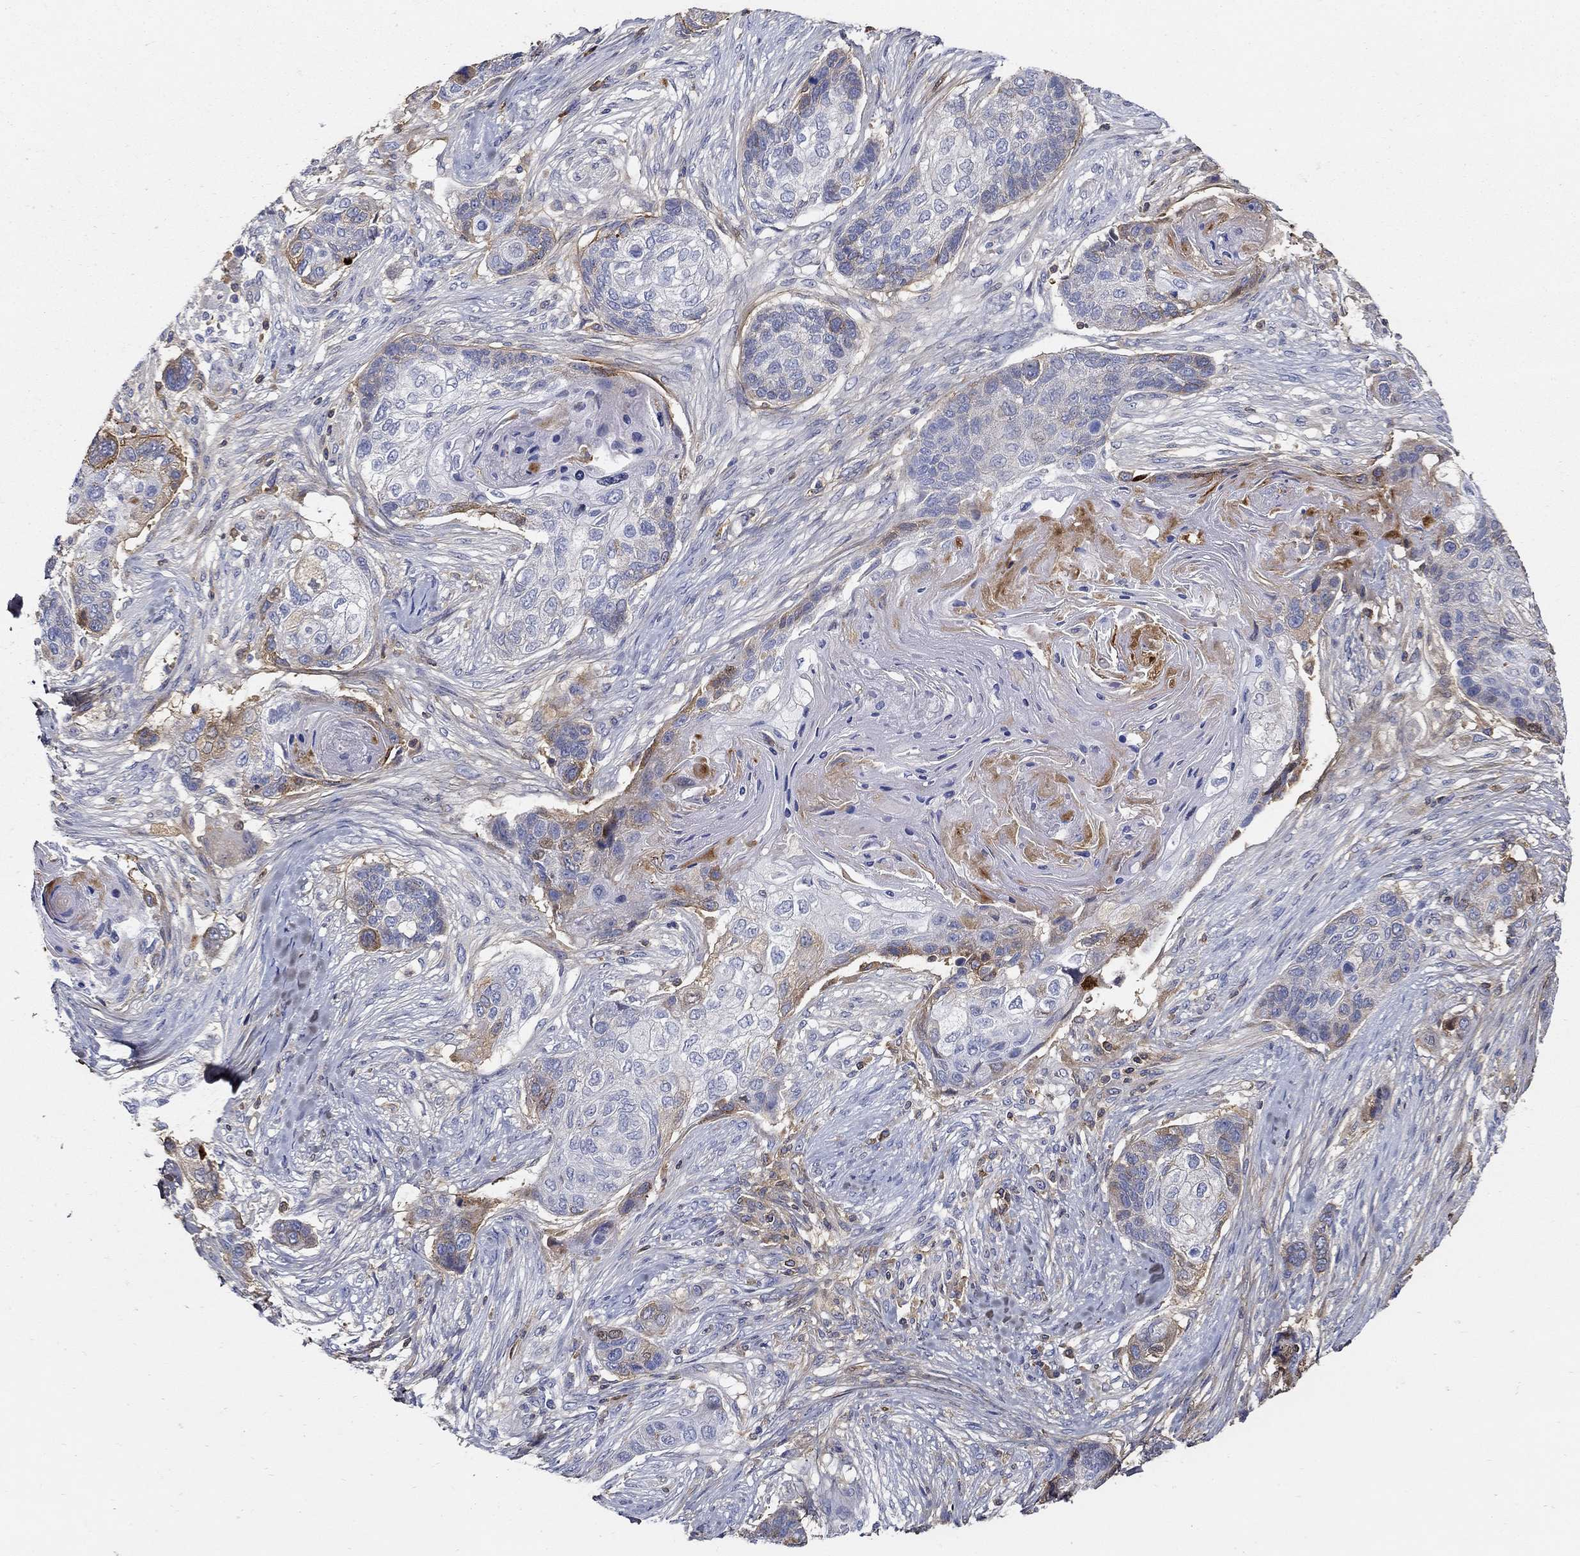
{"staining": {"intensity": "strong", "quantity": "<25%", "location": "cytoplasmic/membranous"}, "tissue": "lung cancer", "cell_type": "Tumor cells", "image_type": "cancer", "snomed": [{"axis": "morphology", "description": "Normal tissue, NOS"}, {"axis": "morphology", "description": "Squamous cell carcinoma, NOS"}, {"axis": "topography", "description": "Bronchus"}, {"axis": "topography", "description": "Lung"}], "caption": "Immunohistochemistry of human squamous cell carcinoma (lung) reveals medium levels of strong cytoplasmic/membranous positivity in about <25% of tumor cells.", "gene": "TGFBI", "patient": {"sex": "male", "age": 69}}